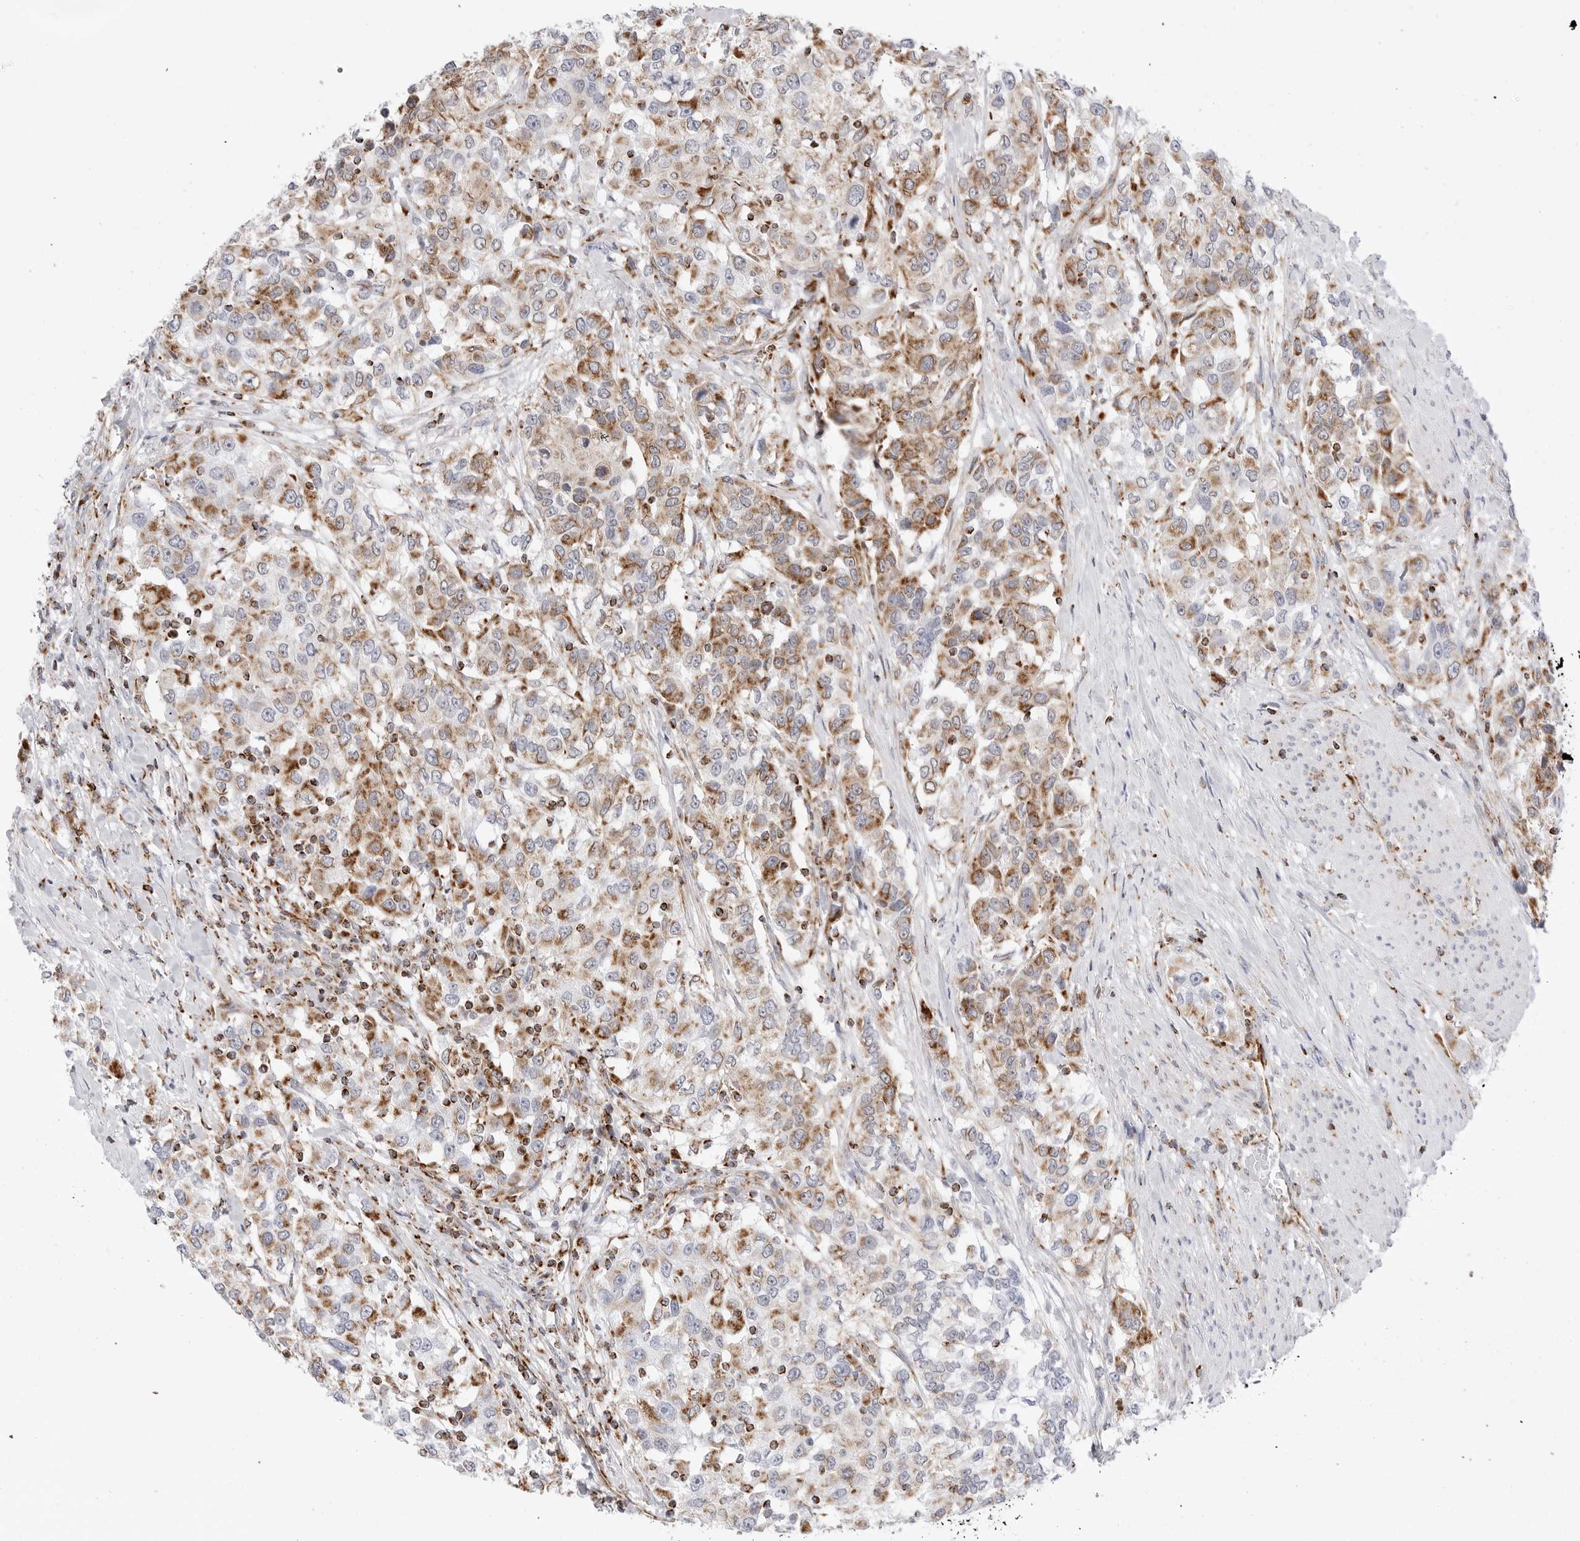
{"staining": {"intensity": "moderate", "quantity": ">75%", "location": "cytoplasmic/membranous"}, "tissue": "urothelial cancer", "cell_type": "Tumor cells", "image_type": "cancer", "snomed": [{"axis": "morphology", "description": "Urothelial carcinoma, High grade"}, {"axis": "topography", "description": "Urinary bladder"}], "caption": "Moderate cytoplasmic/membranous protein expression is present in about >75% of tumor cells in urothelial carcinoma (high-grade).", "gene": "ATP5IF1", "patient": {"sex": "female", "age": 80}}